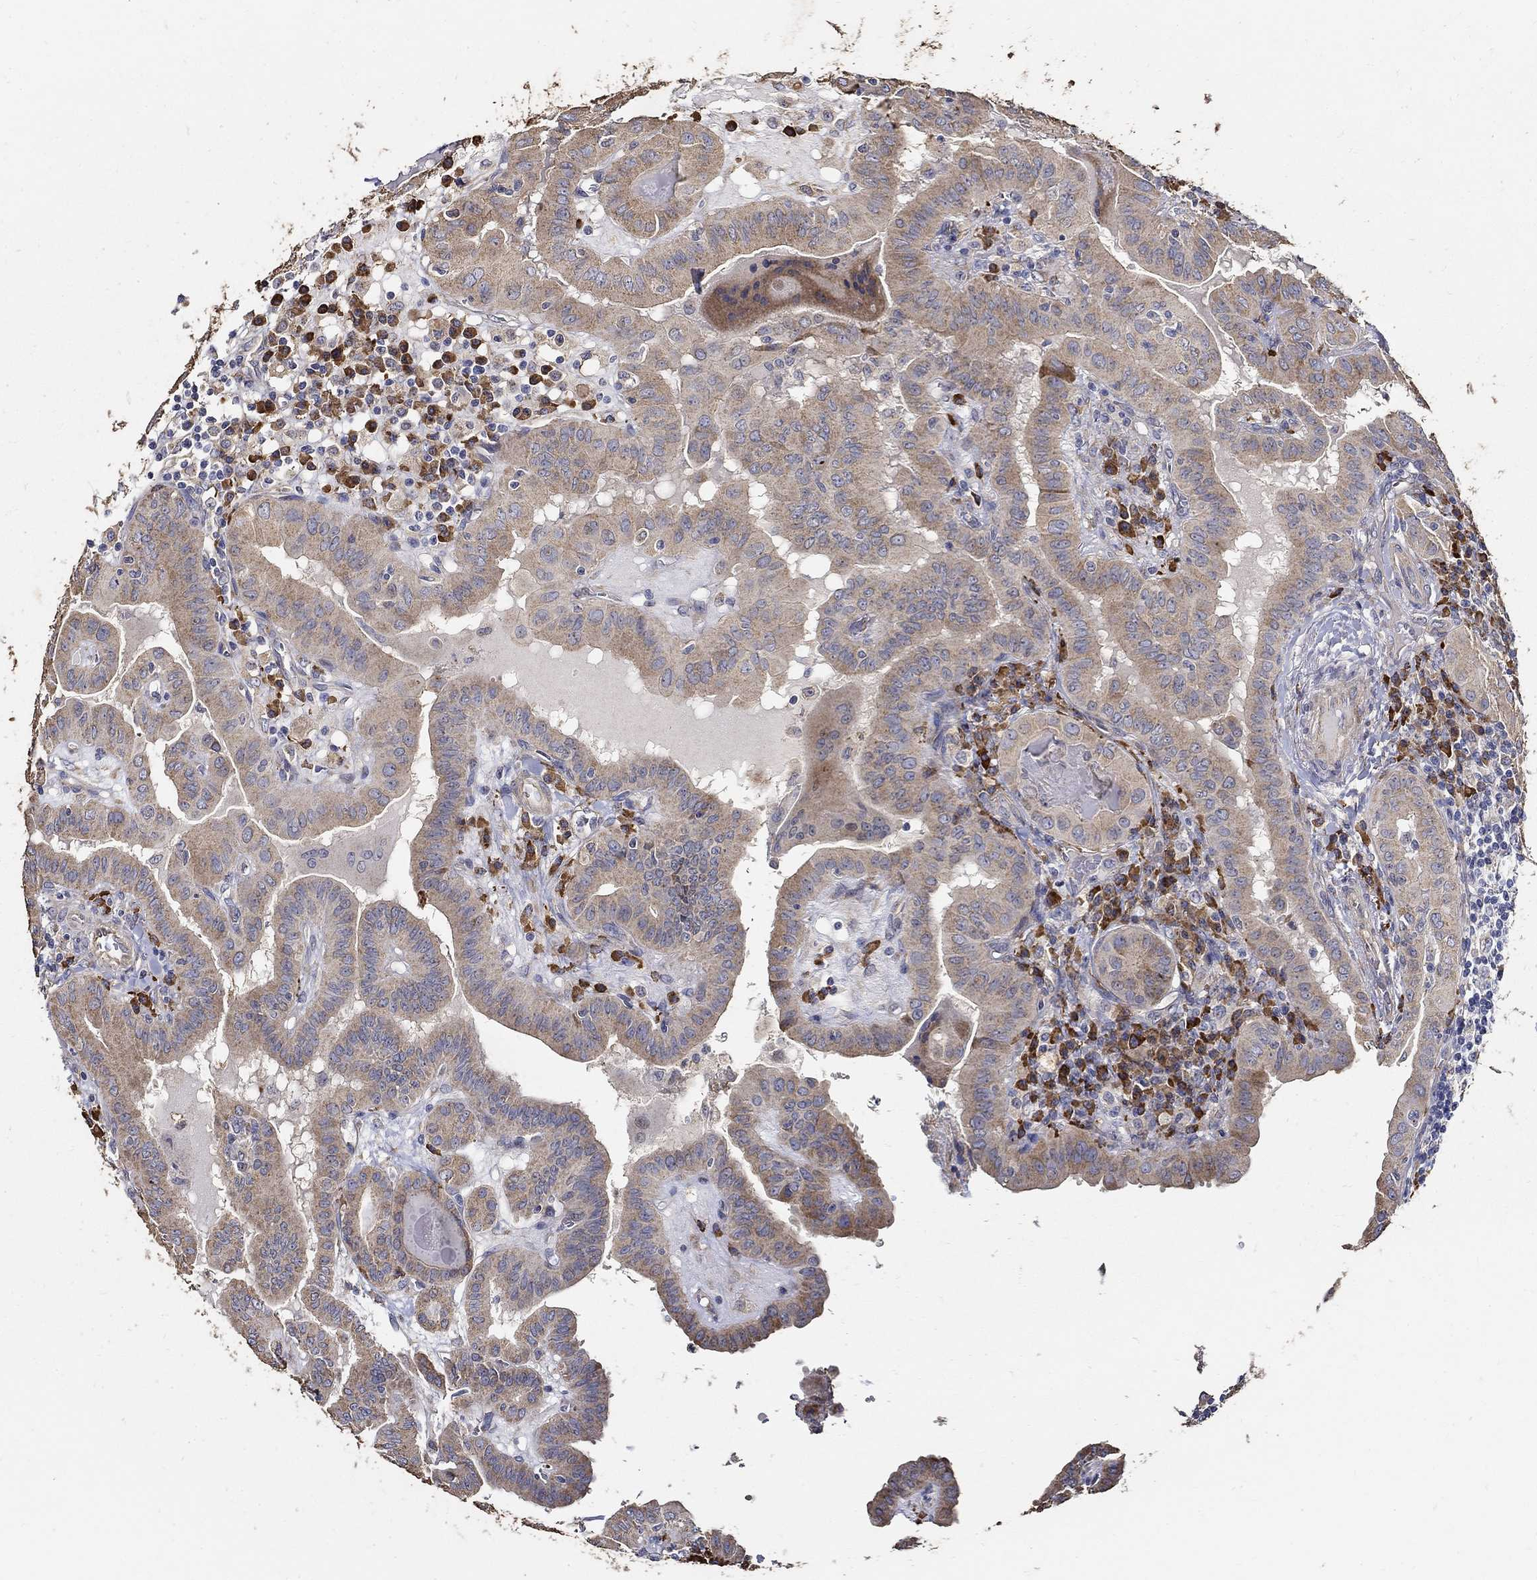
{"staining": {"intensity": "weak", "quantity": ">75%", "location": "cytoplasmic/membranous"}, "tissue": "thyroid cancer", "cell_type": "Tumor cells", "image_type": "cancer", "snomed": [{"axis": "morphology", "description": "Papillary adenocarcinoma, NOS"}, {"axis": "topography", "description": "Thyroid gland"}], "caption": "Thyroid papillary adenocarcinoma stained with a protein marker exhibits weak staining in tumor cells.", "gene": "EMILIN3", "patient": {"sex": "female", "age": 37}}